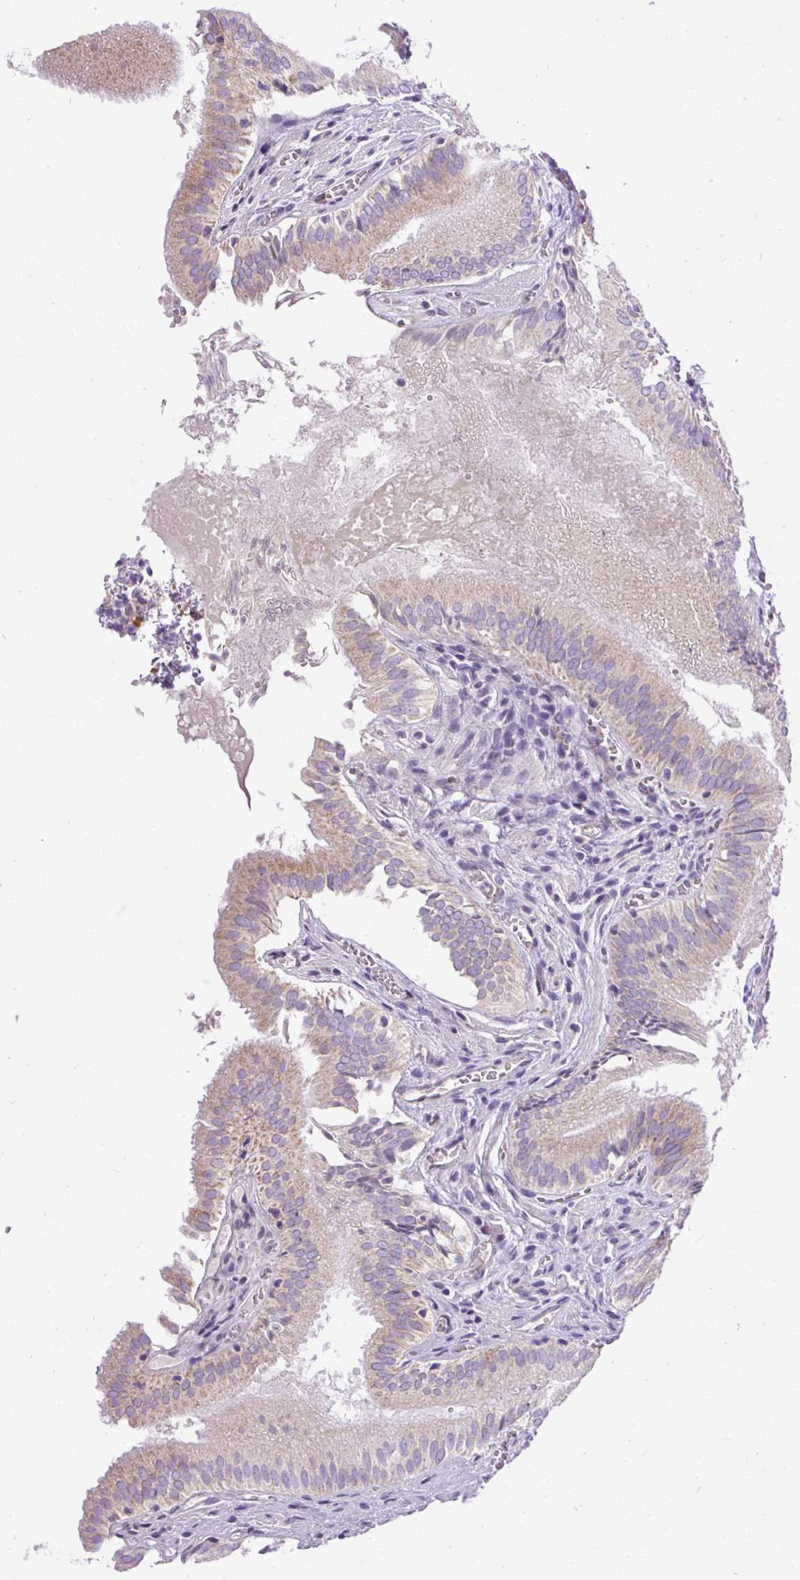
{"staining": {"intensity": "moderate", "quantity": ">75%", "location": "cytoplasmic/membranous"}, "tissue": "gallbladder", "cell_type": "Glandular cells", "image_type": "normal", "snomed": [{"axis": "morphology", "description": "Normal tissue, NOS"}, {"axis": "topography", "description": "Gallbladder"}, {"axis": "topography", "description": "Peripheral nerve tissue"}], "caption": "Immunohistochemistry histopathology image of normal gallbladder stained for a protein (brown), which demonstrates medium levels of moderate cytoplasmic/membranous positivity in about >75% of glandular cells.", "gene": "SYBU", "patient": {"sex": "male", "age": 17}}